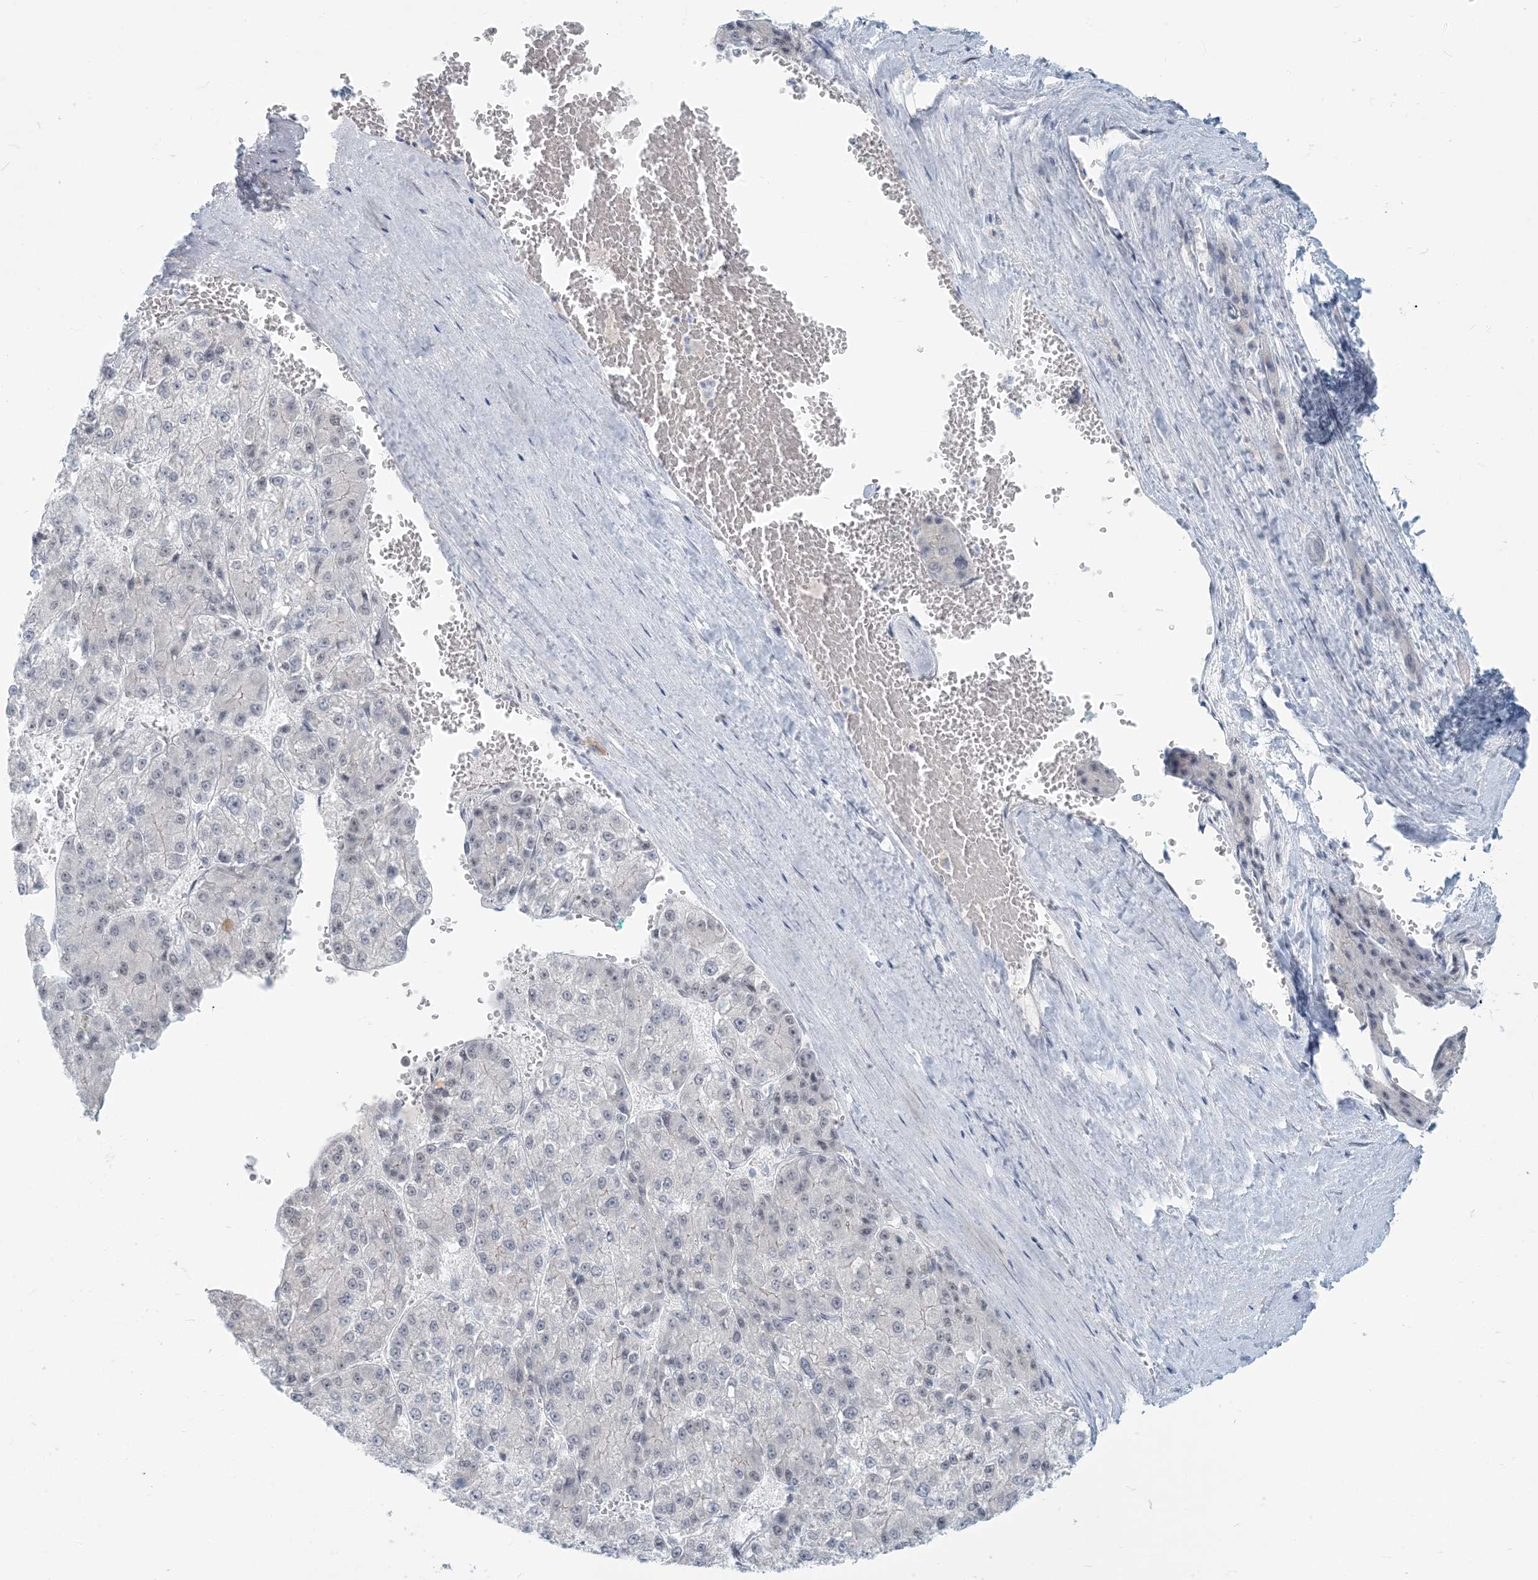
{"staining": {"intensity": "negative", "quantity": "none", "location": "none"}, "tissue": "liver cancer", "cell_type": "Tumor cells", "image_type": "cancer", "snomed": [{"axis": "morphology", "description": "Carcinoma, Hepatocellular, NOS"}, {"axis": "topography", "description": "Liver"}], "caption": "Tumor cells show no significant protein staining in hepatocellular carcinoma (liver). Brightfield microscopy of IHC stained with DAB (3,3'-diaminobenzidine) (brown) and hematoxylin (blue), captured at high magnification.", "gene": "SCML1", "patient": {"sex": "female", "age": 73}}